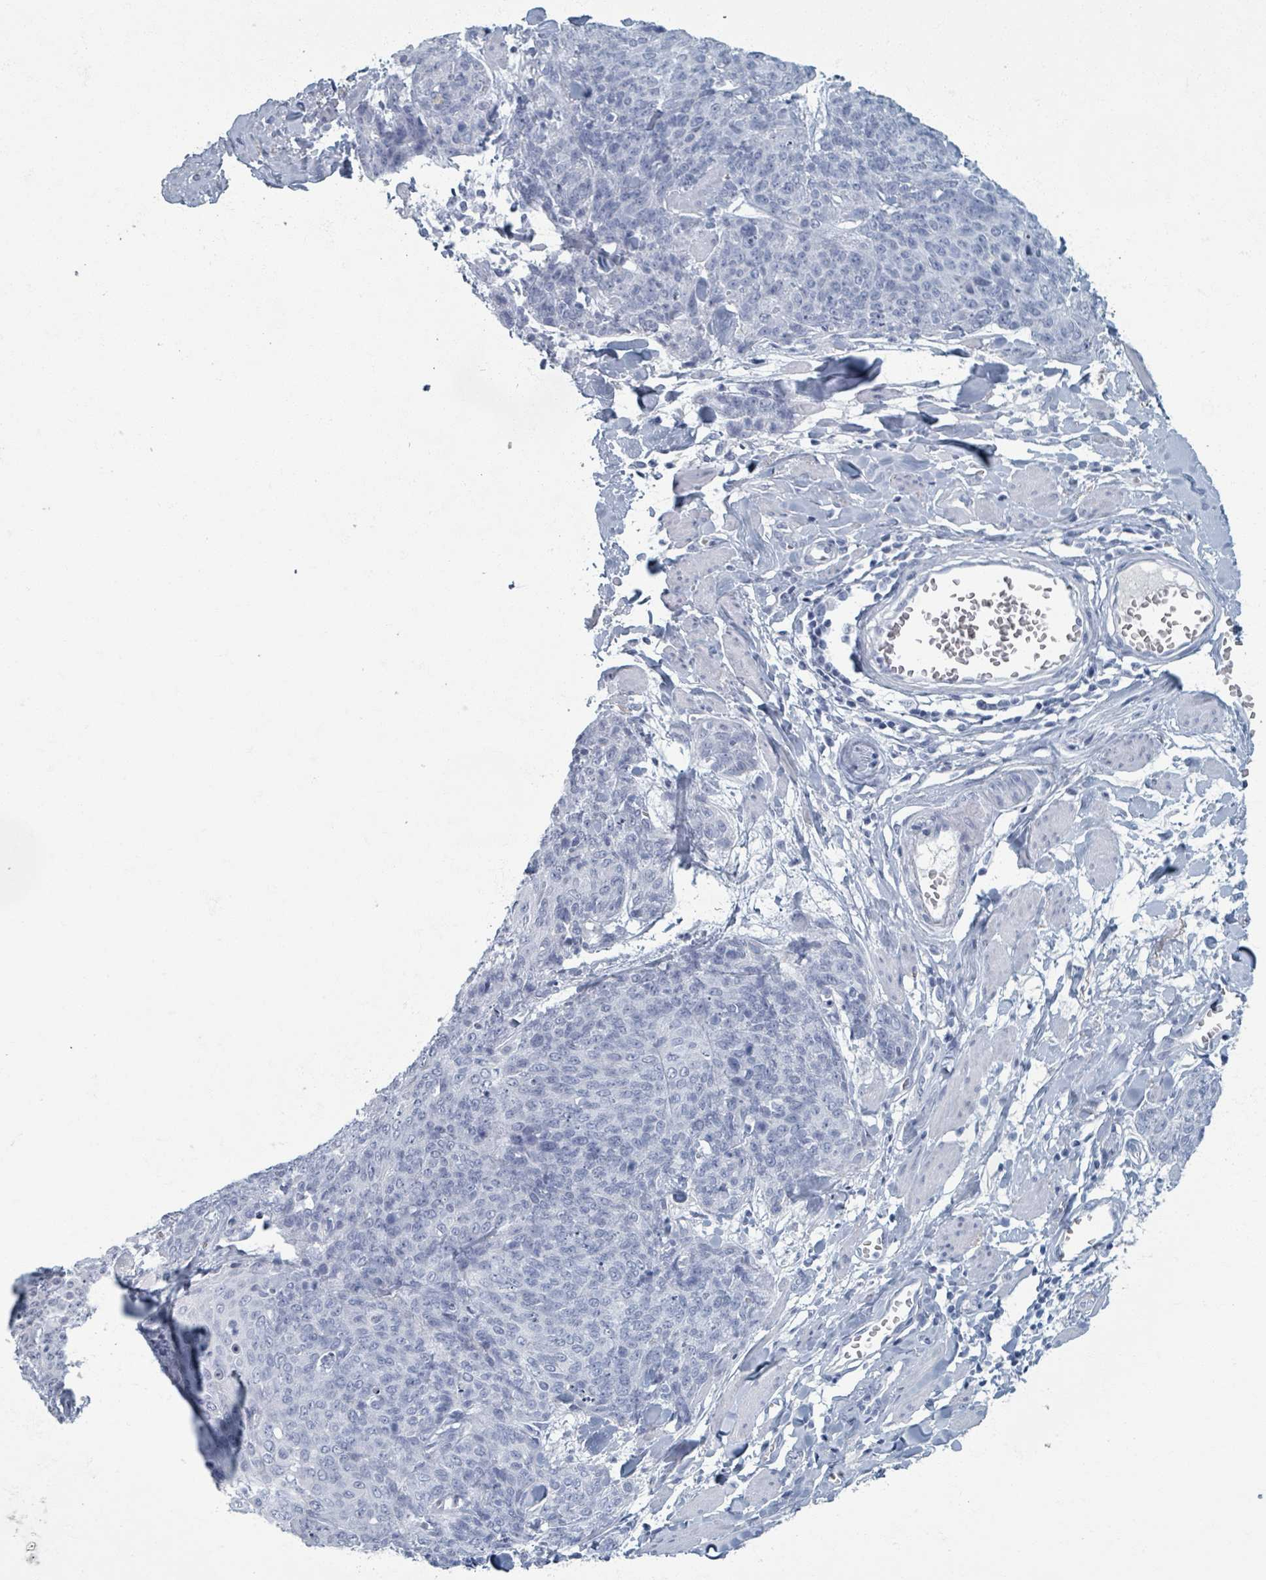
{"staining": {"intensity": "negative", "quantity": "none", "location": "none"}, "tissue": "skin cancer", "cell_type": "Tumor cells", "image_type": "cancer", "snomed": [{"axis": "morphology", "description": "Squamous cell carcinoma, NOS"}, {"axis": "topography", "description": "Skin"}, {"axis": "topography", "description": "Vulva"}], "caption": "The histopathology image shows no staining of tumor cells in squamous cell carcinoma (skin). (DAB immunohistochemistry with hematoxylin counter stain).", "gene": "TAS2R1", "patient": {"sex": "female", "age": 85}}